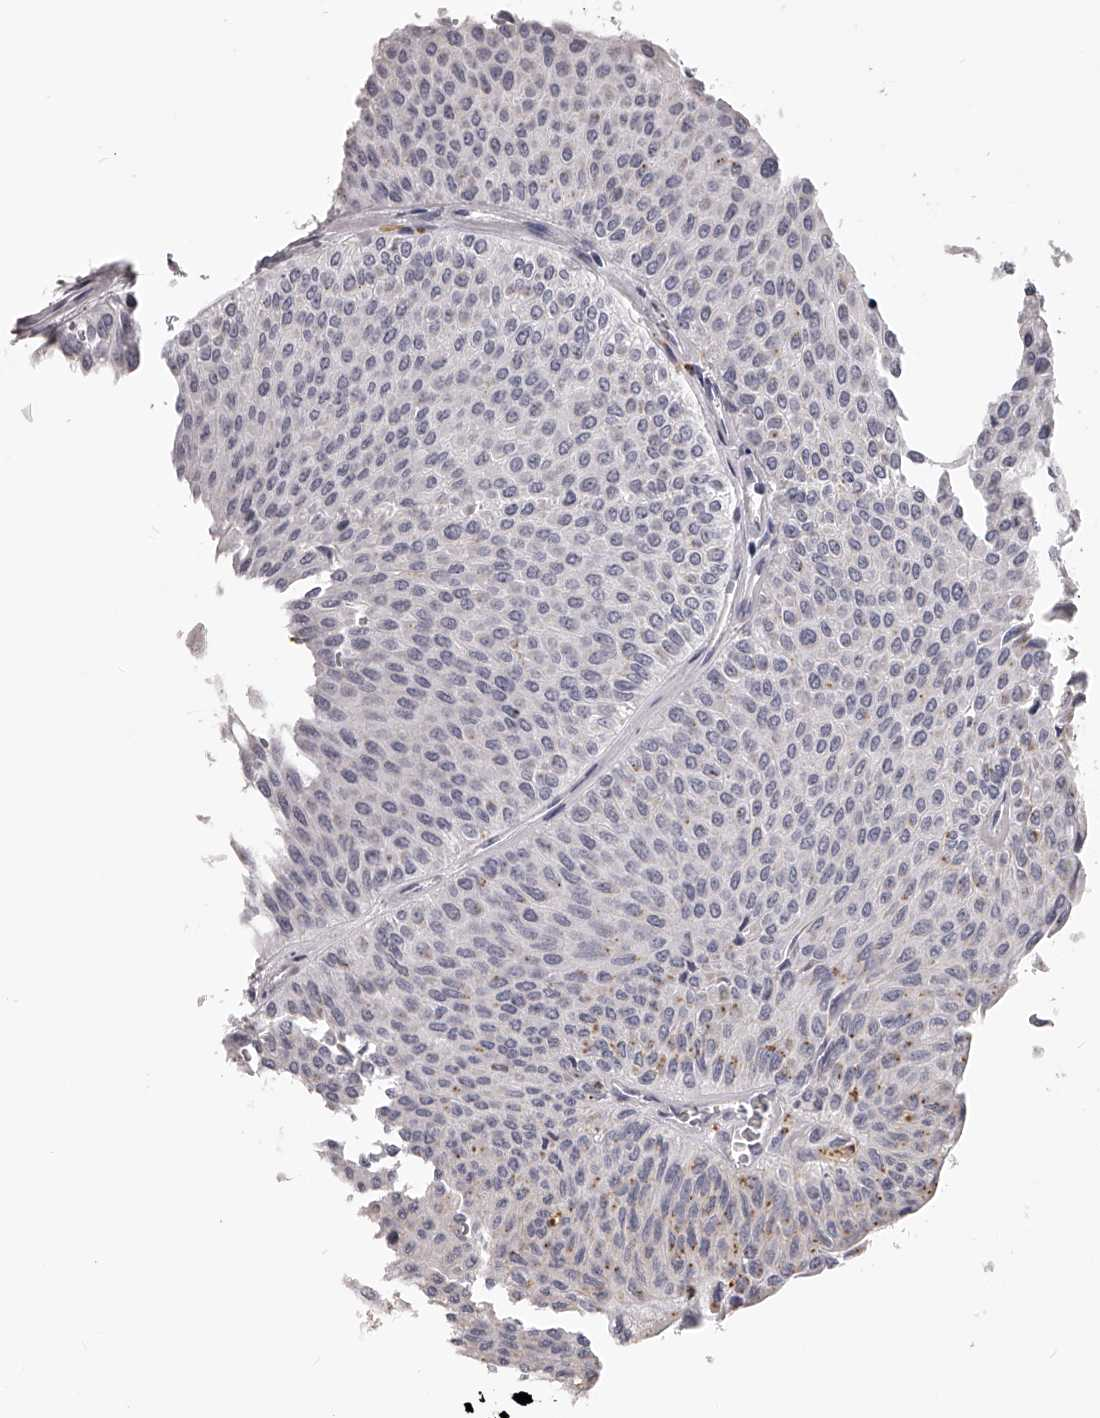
{"staining": {"intensity": "weak", "quantity": "<25%", "location": "cytoplasmic/membranous"}, "tissue": "urothelial cancer", "cell_type": "Tumor cells", "image_type": "cancer", "snomed": [{"axis": "morphology", "description": "Urothelial carcinoma, Low grade"}, {"axis": "topography", "description": "Urinary bladder"}], "caption": "Histopathology image shows no significant protein expression in tumor cells of urothelial cancer.", "gene": "DMRT1", "patient": {"sex": "male", "age": 78}}